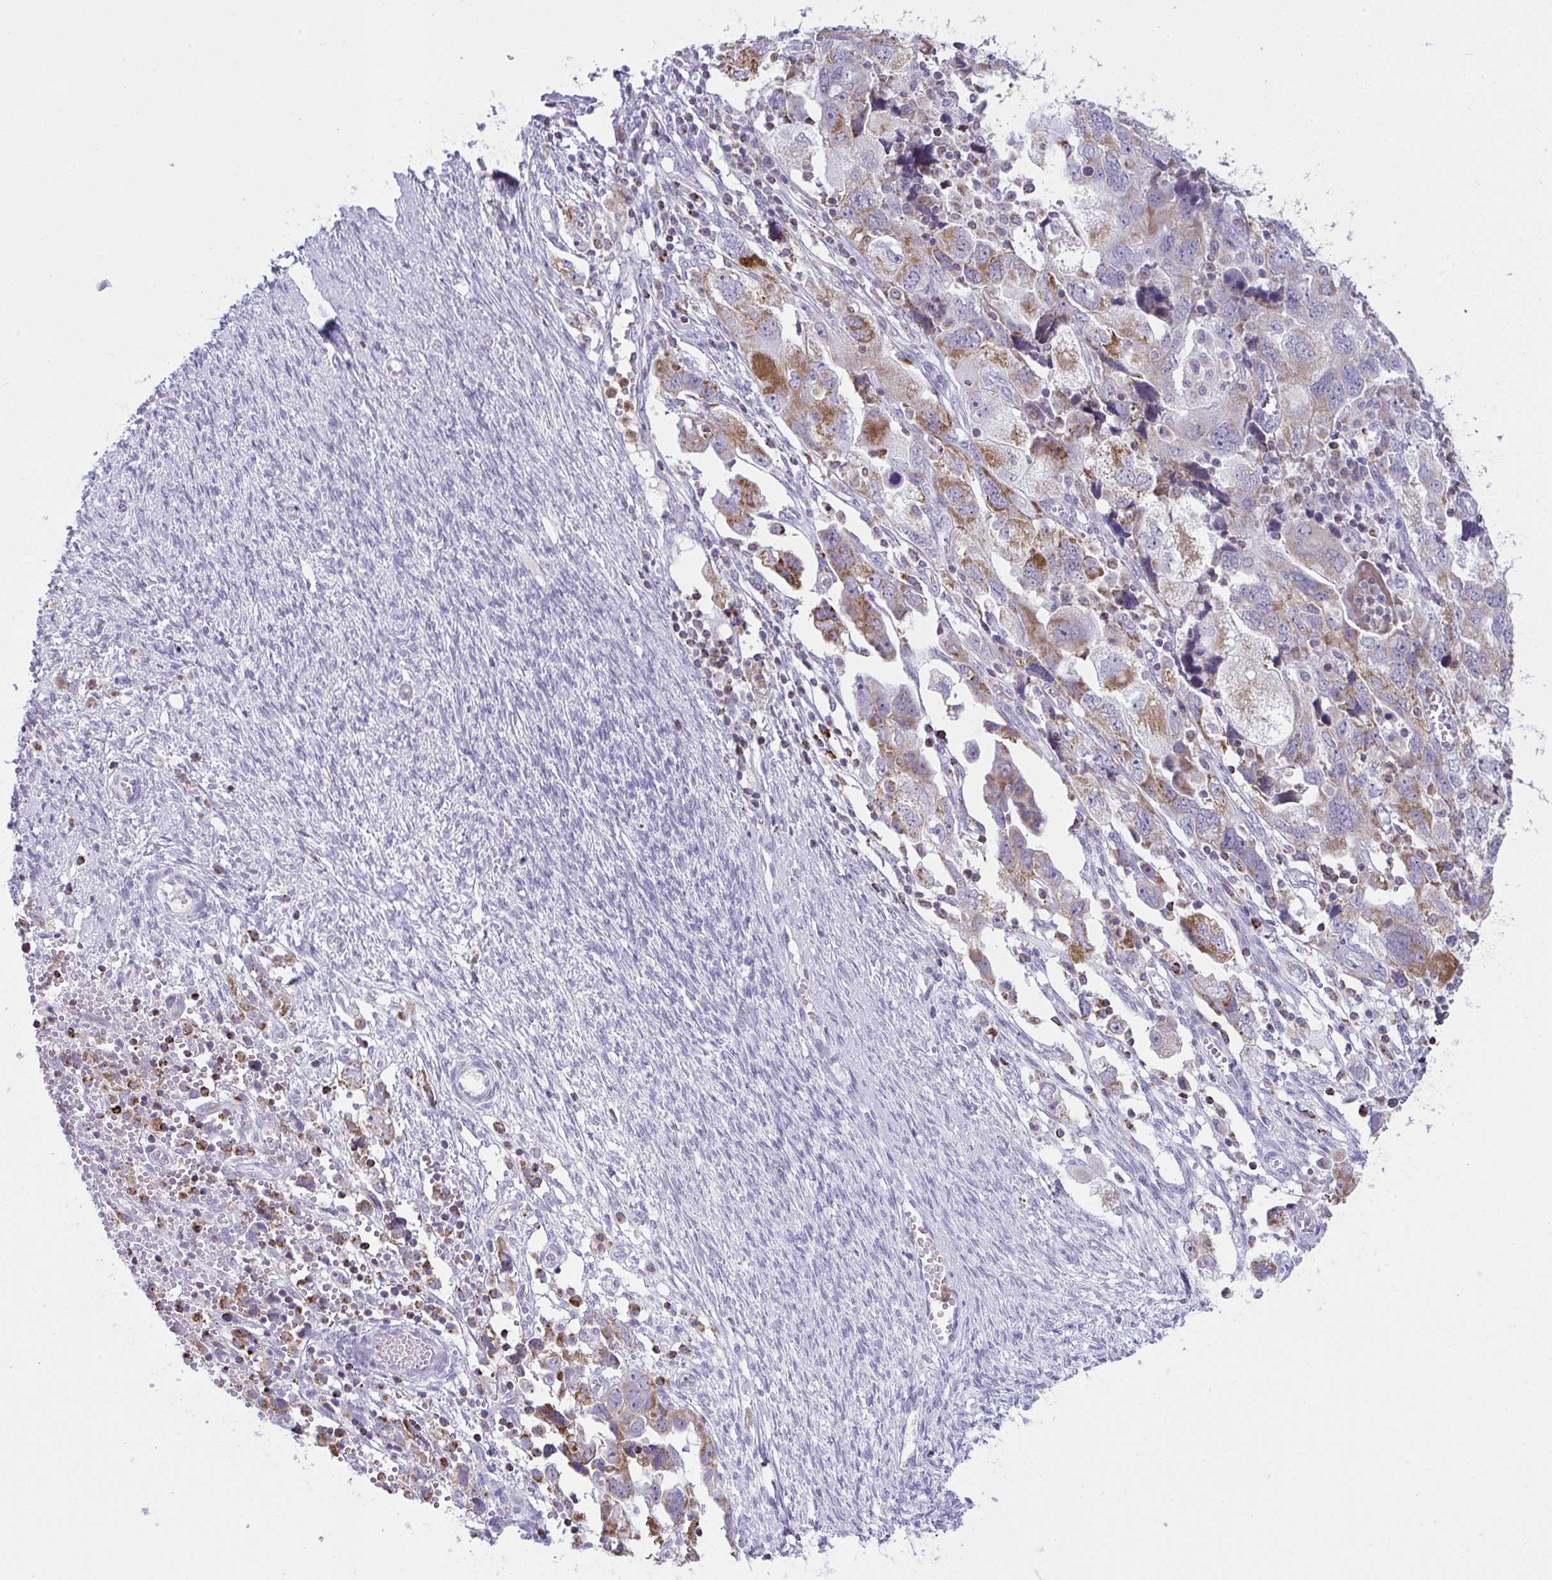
{"staining": {"intensity": "moderate", "quantity": ">75%", "location": "cytoplasmic/membranous"}, "tissue": "ovarian cancer", "cell_type": "Tumor cells", "image_type": "cancer", "snomed": [{"axis": "morphology", "description": "Carcinoma, NOS"}, {"axis": "morphology", "description": "Cystadenocarcinoma, serous, NOS"}, {"axis": "topography", "description": "Ovary"}], "caption": "Ovarian cancer tissue shows moderate cytoplasmic/membranous positivity in approximately >75% of tumor cells, visualized by immunohistochemistry.", "gene": "PLA2G12B", "patient": {"sex": "female", "age": 69}}